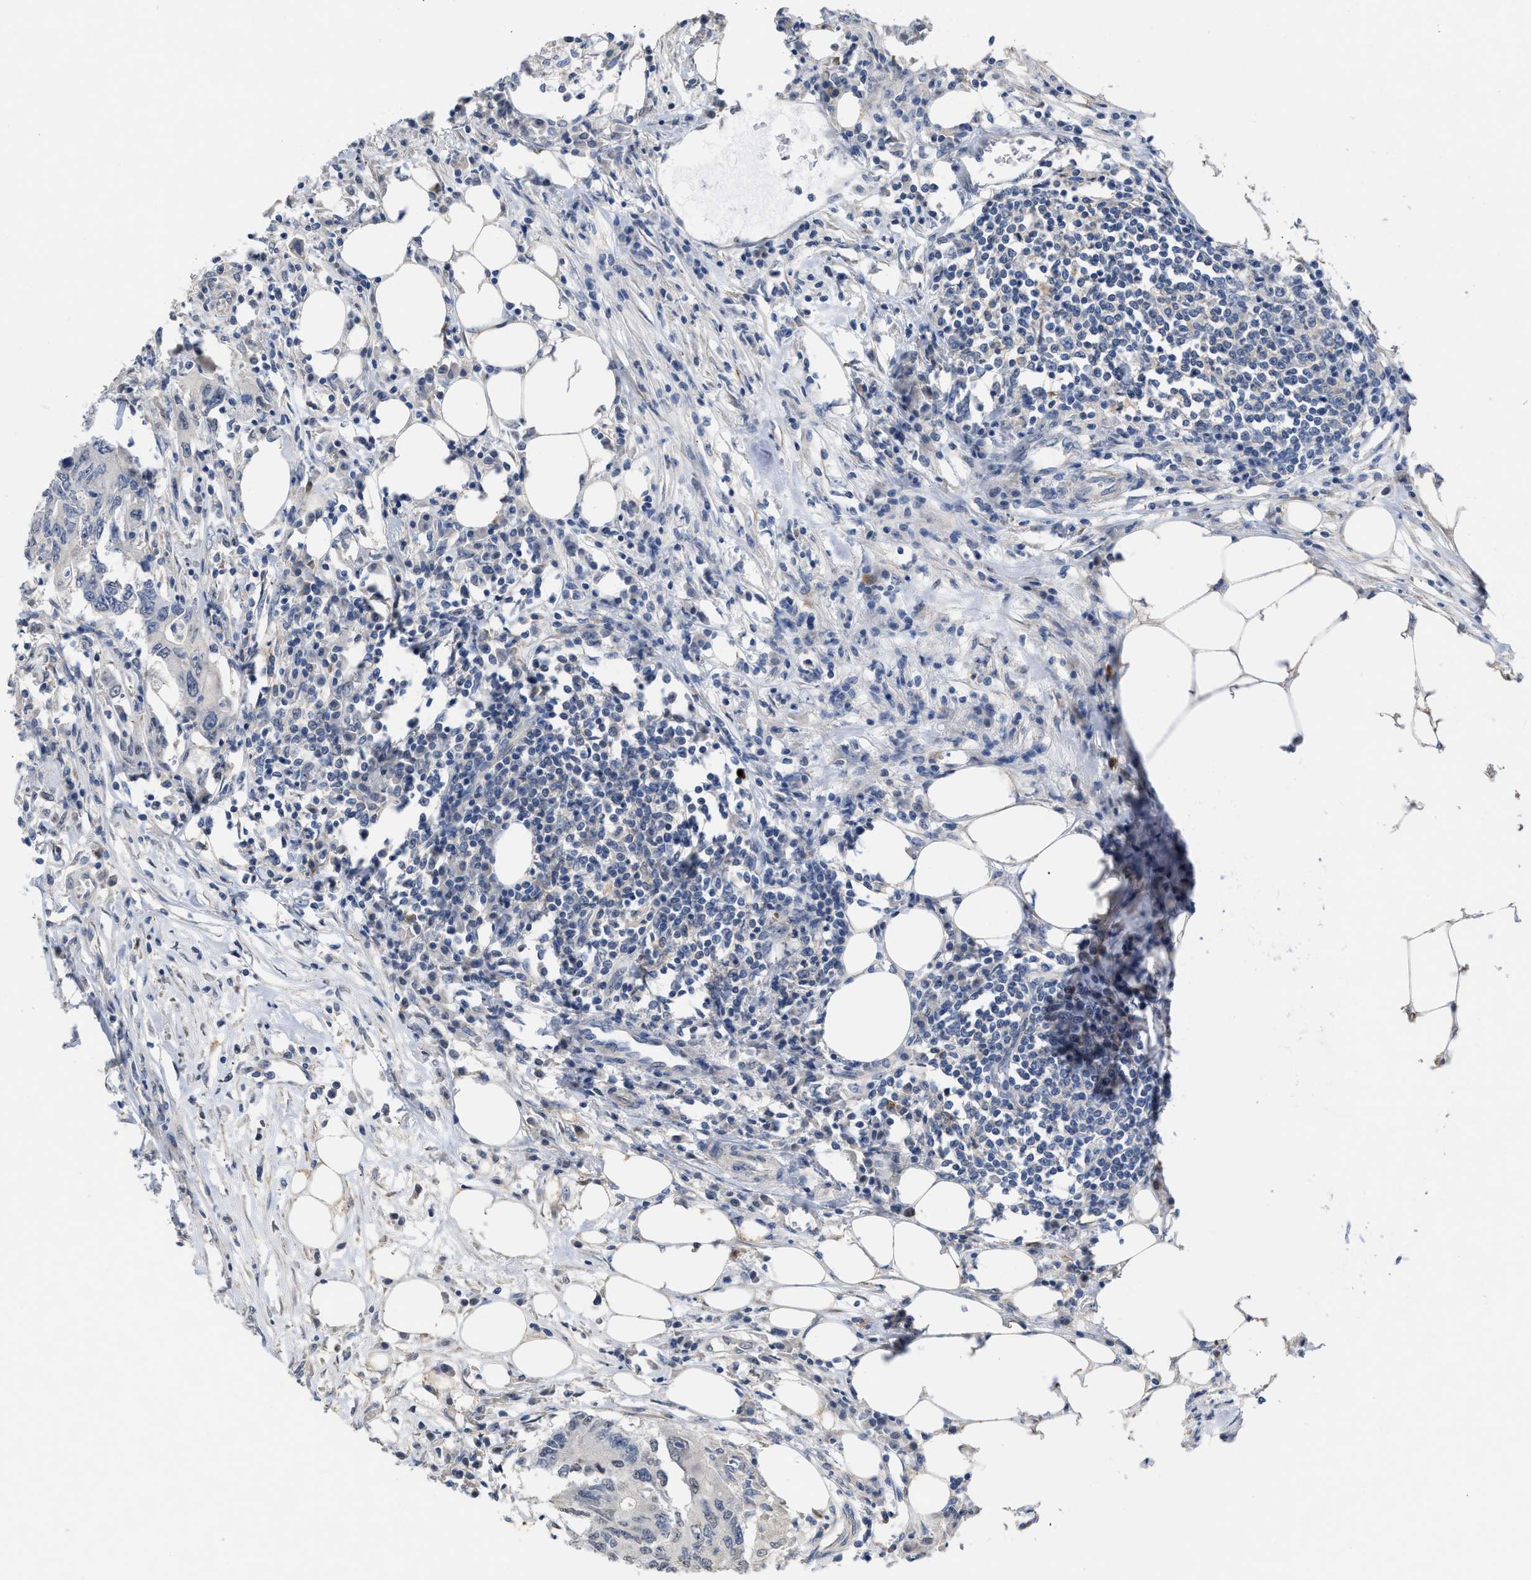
{"staining": {"intensity": "negative", "quantity": "none", "location": "none"}, "tissue": "colorectal cancer", "cell_type": "Tumor cells", "image_type": "cancer", "snomed": [{"axis": "morphology", "description": "Adenocarcinoma, NOS"}, {"axis": "topography", "description": "Colon"}], "caption": "A photomicrograph of human colorectal cancer (adenocarcinoma) is negative for staining in tumor cells.", "gene": "TMEM131", "patient": {"sex": "male", "age": 71}}